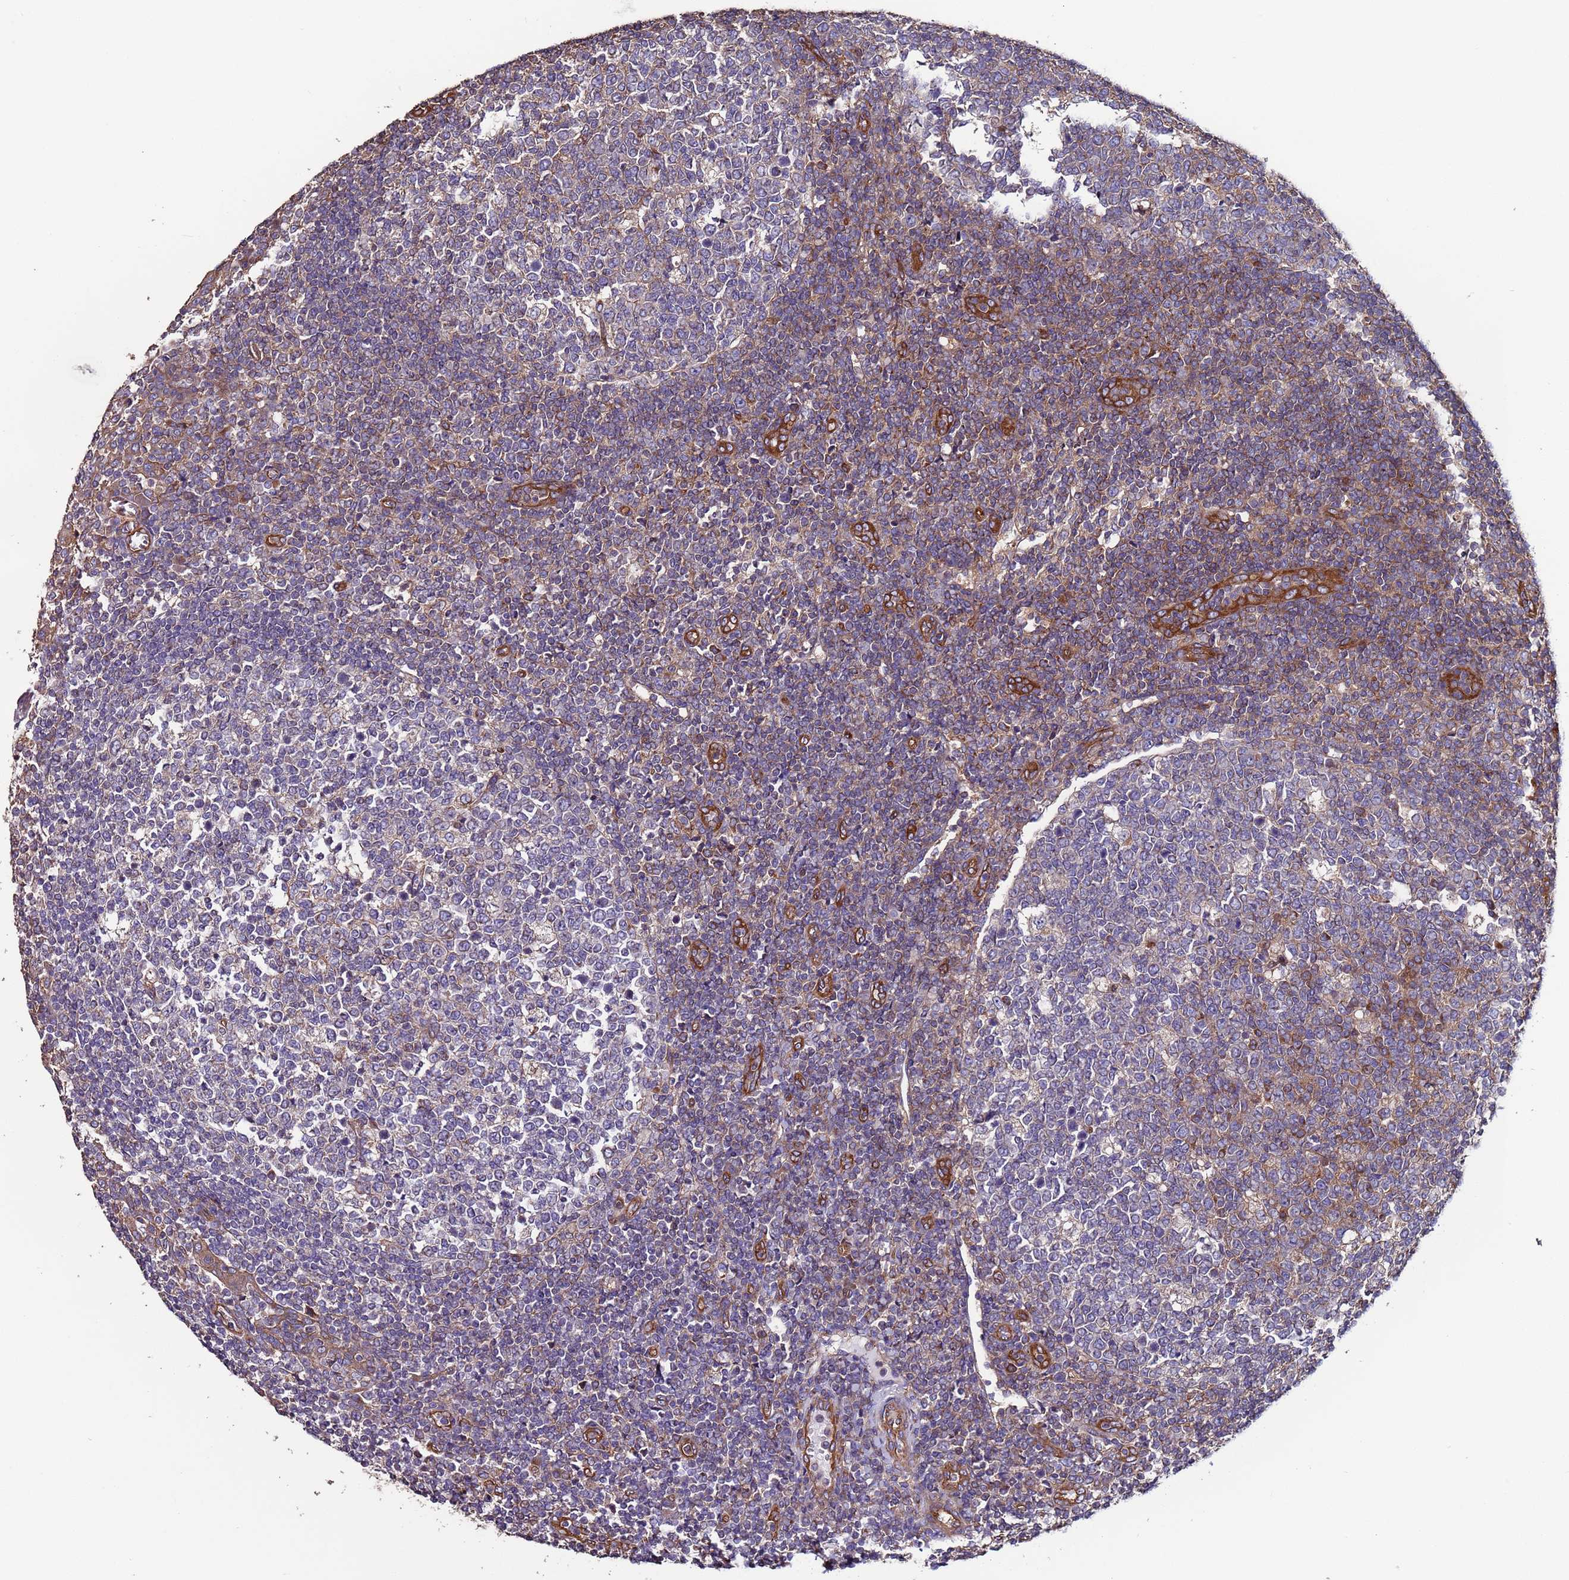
{"staining": {"intensity": "moderate", "quantity": "<25%", "location": "cytoplasmic/membranous"}, "tissue": "tonsil", "cell_type": "Germinal center cells", "image_type": "normal", "snomed": [{"axis": "morphology", "description": "Normal tissue, NOS"}, {"axis": "topography", "description": "Tonsil"}], "caption": "Protein staining shows moderate cytoplasmic/membranous positivity in approximately <25% of germinal center cells in unremarkable tonsil. The protein is shown in brown color, while the nuclei are stained blue.", "gene": "ZBTB39", "patient": {"sex": "female", "age": 19}}